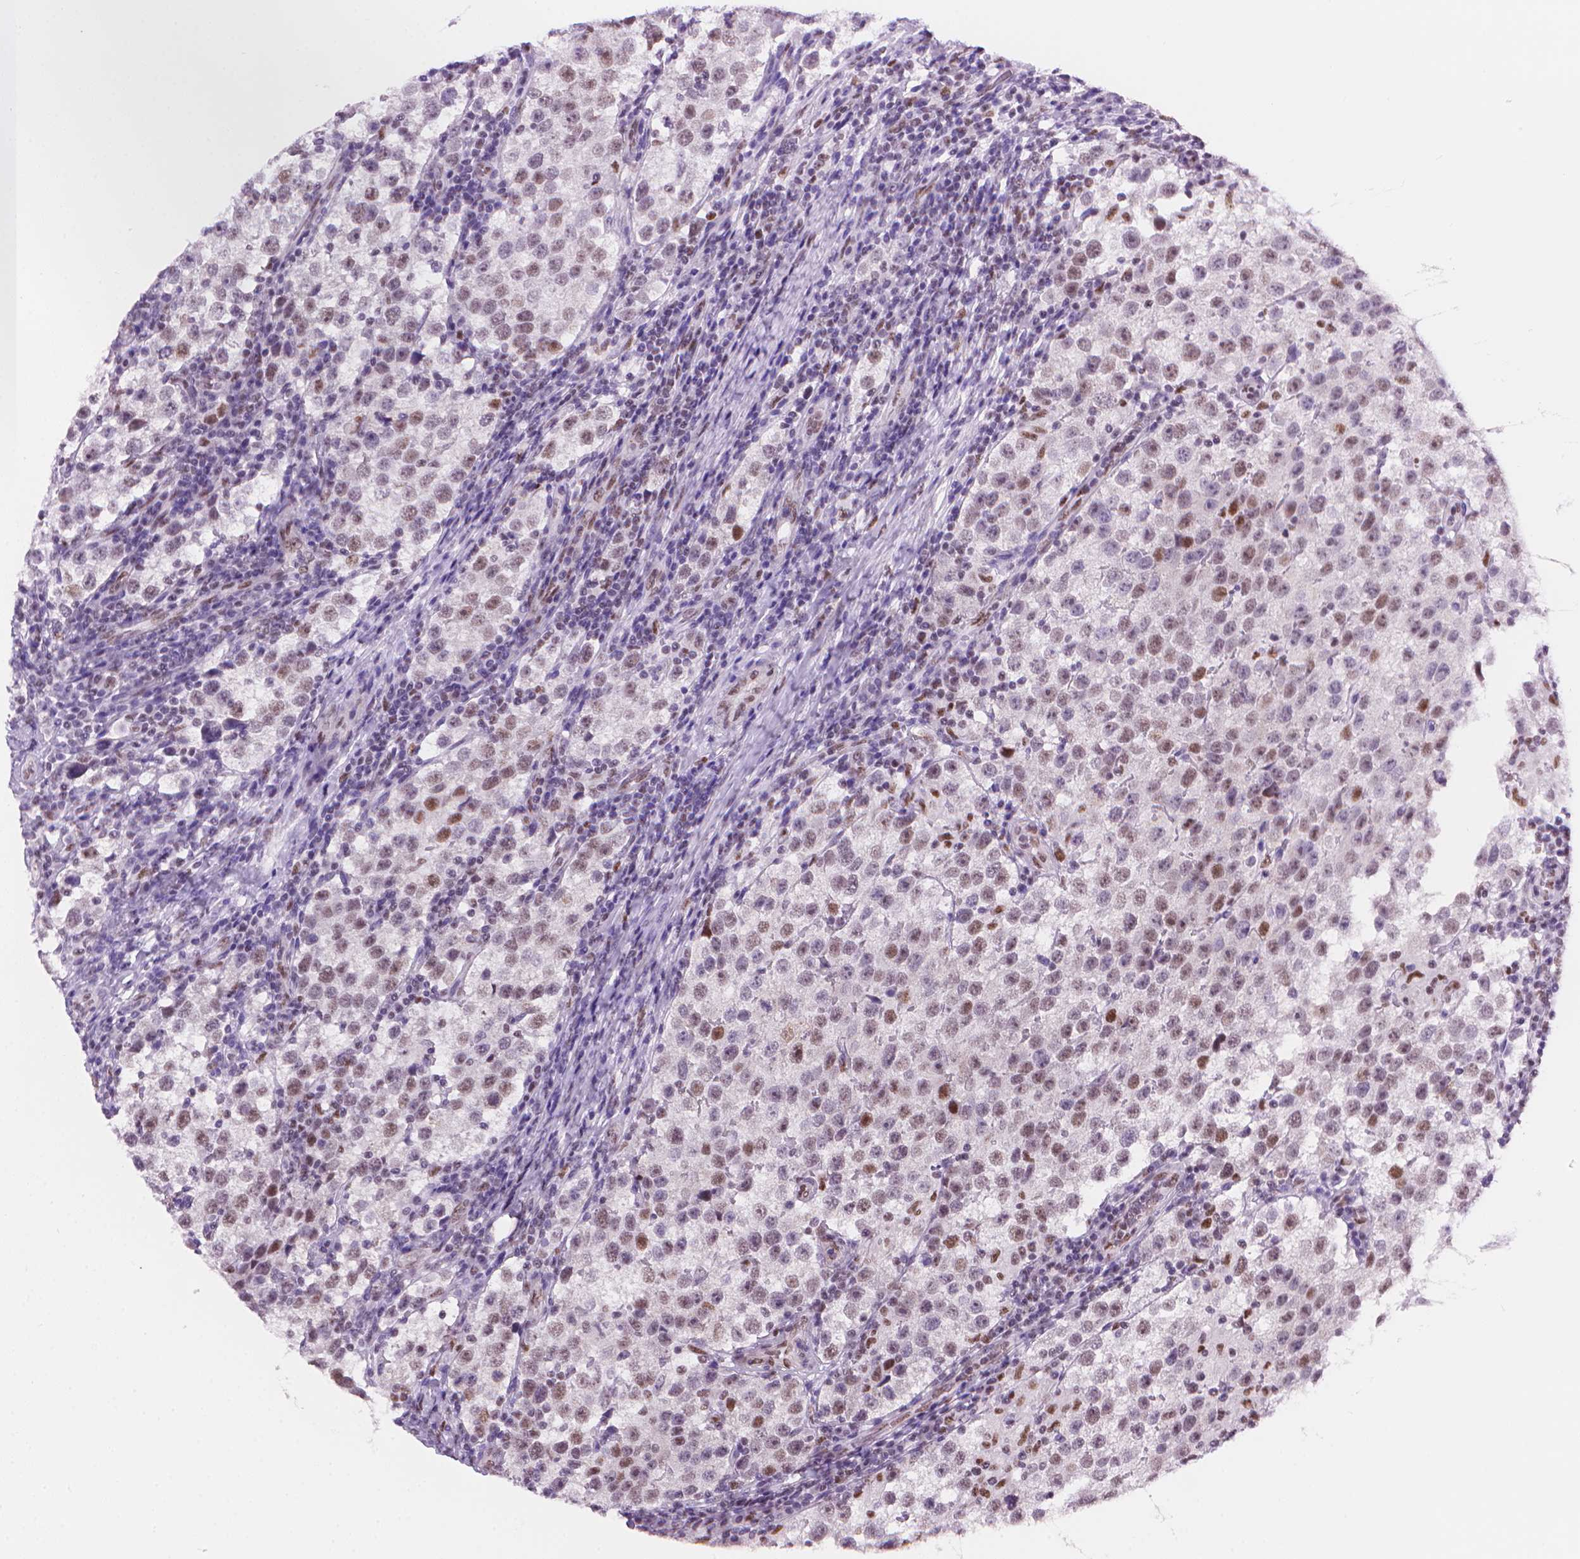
{"staining": {"intensity": "moderate", "quantity": "<25%", "location": "nuclear"}, "tissue": "testis cancer", "cell_type": "Tumor cells", "image_type": "cancer", "snomed": [{"axis": "morphology", "description": "Seminoma, NOS"}, {"axis": "topography", "description": "Testis"}], "caption": "IHC of testis cancer (seminoma) displays low levels of moderate nuclear positivity in about <25% of tumor cells.", "gene": "UBN1", "patient": {"sex": "male", "age": 37}}